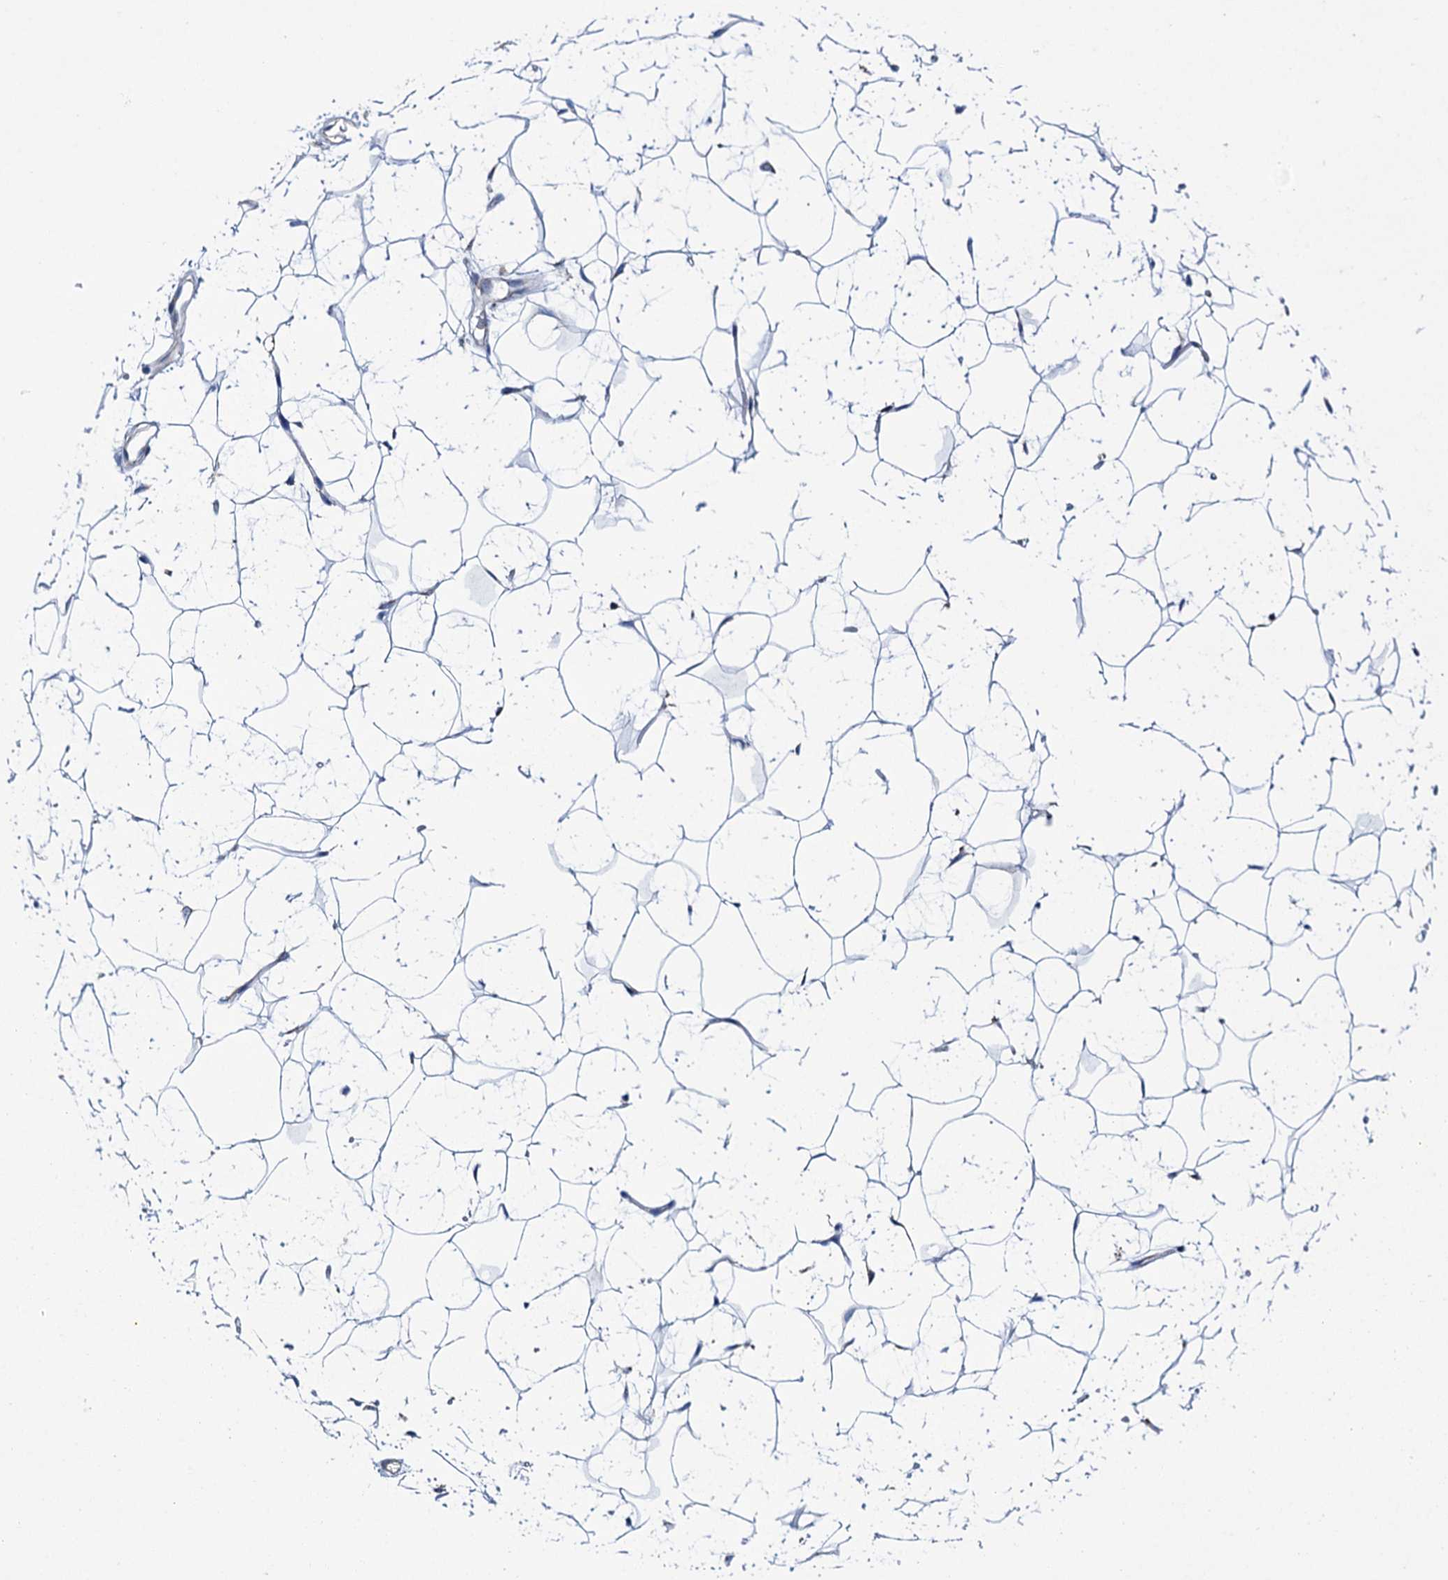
{"staining": {"intensity": "negative", "quantity": "none", "location": "none"}, "tissue": "adipose tissue", "cell_type": "Adipocytes", "image_type": "normal", "snomed": [{"axis": "morphology", "description": "Normal tissue, NOS"}, {"axis": "topography", "description": "Breast"}], "caption": "This is an IHC histopathology image of normal adipose tissue. There is no staining in adipocytes.", "gene": "SHE", "patient": {"sex": "female", "age": 26}}